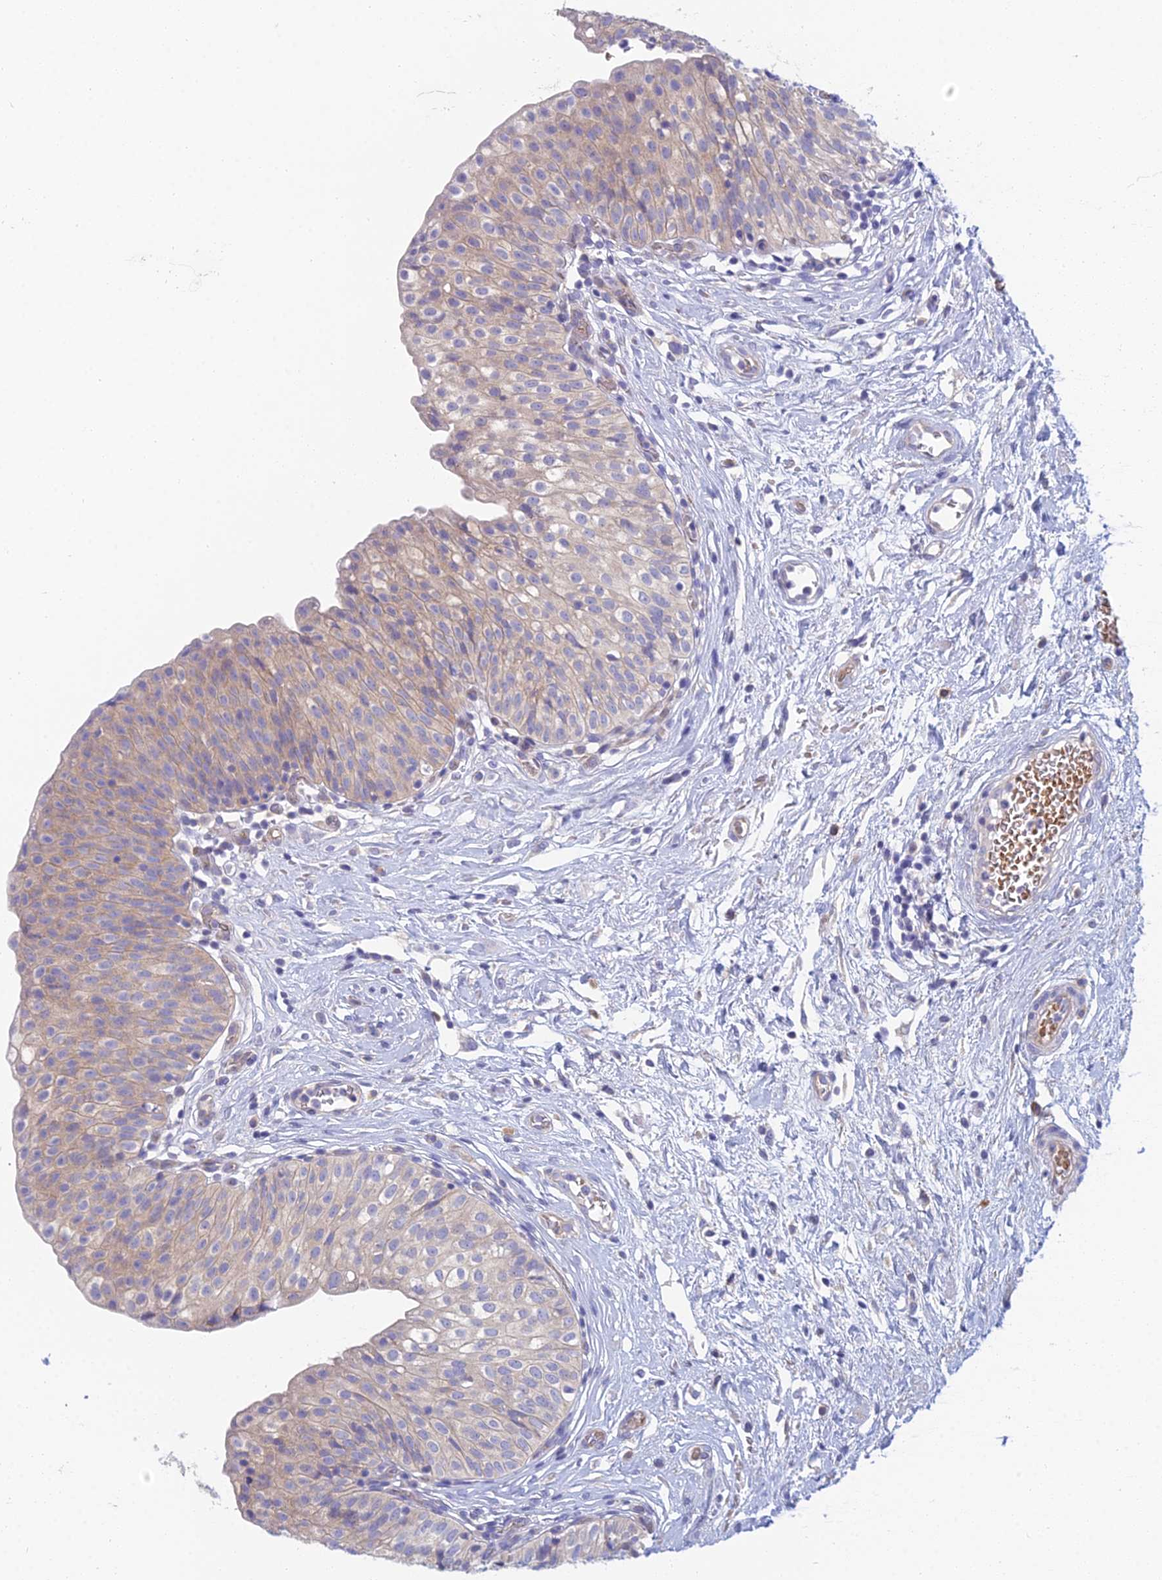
{"staining": {"intensity": "weak", "quantity": "25%-75%", "location": "cytoplasmic/membranous"}, "tissue": "urinary bladder", "cell_type": "Urothelial cells", "image_type": "normal", "snomed": [{"axis": "morphology", "description": "Normal tissue, NOS"}, {"axis": "topography", "description": "Urinary bladder"}], "caption": "Brown immunohistochemical staining in normal human urinary bladder displays weak cytoplasmic/membranous staining in approximately 25%-75% of urothelial cells.", "gene": "ZNF564", "patient": {"sex": "male", "age": 55}}